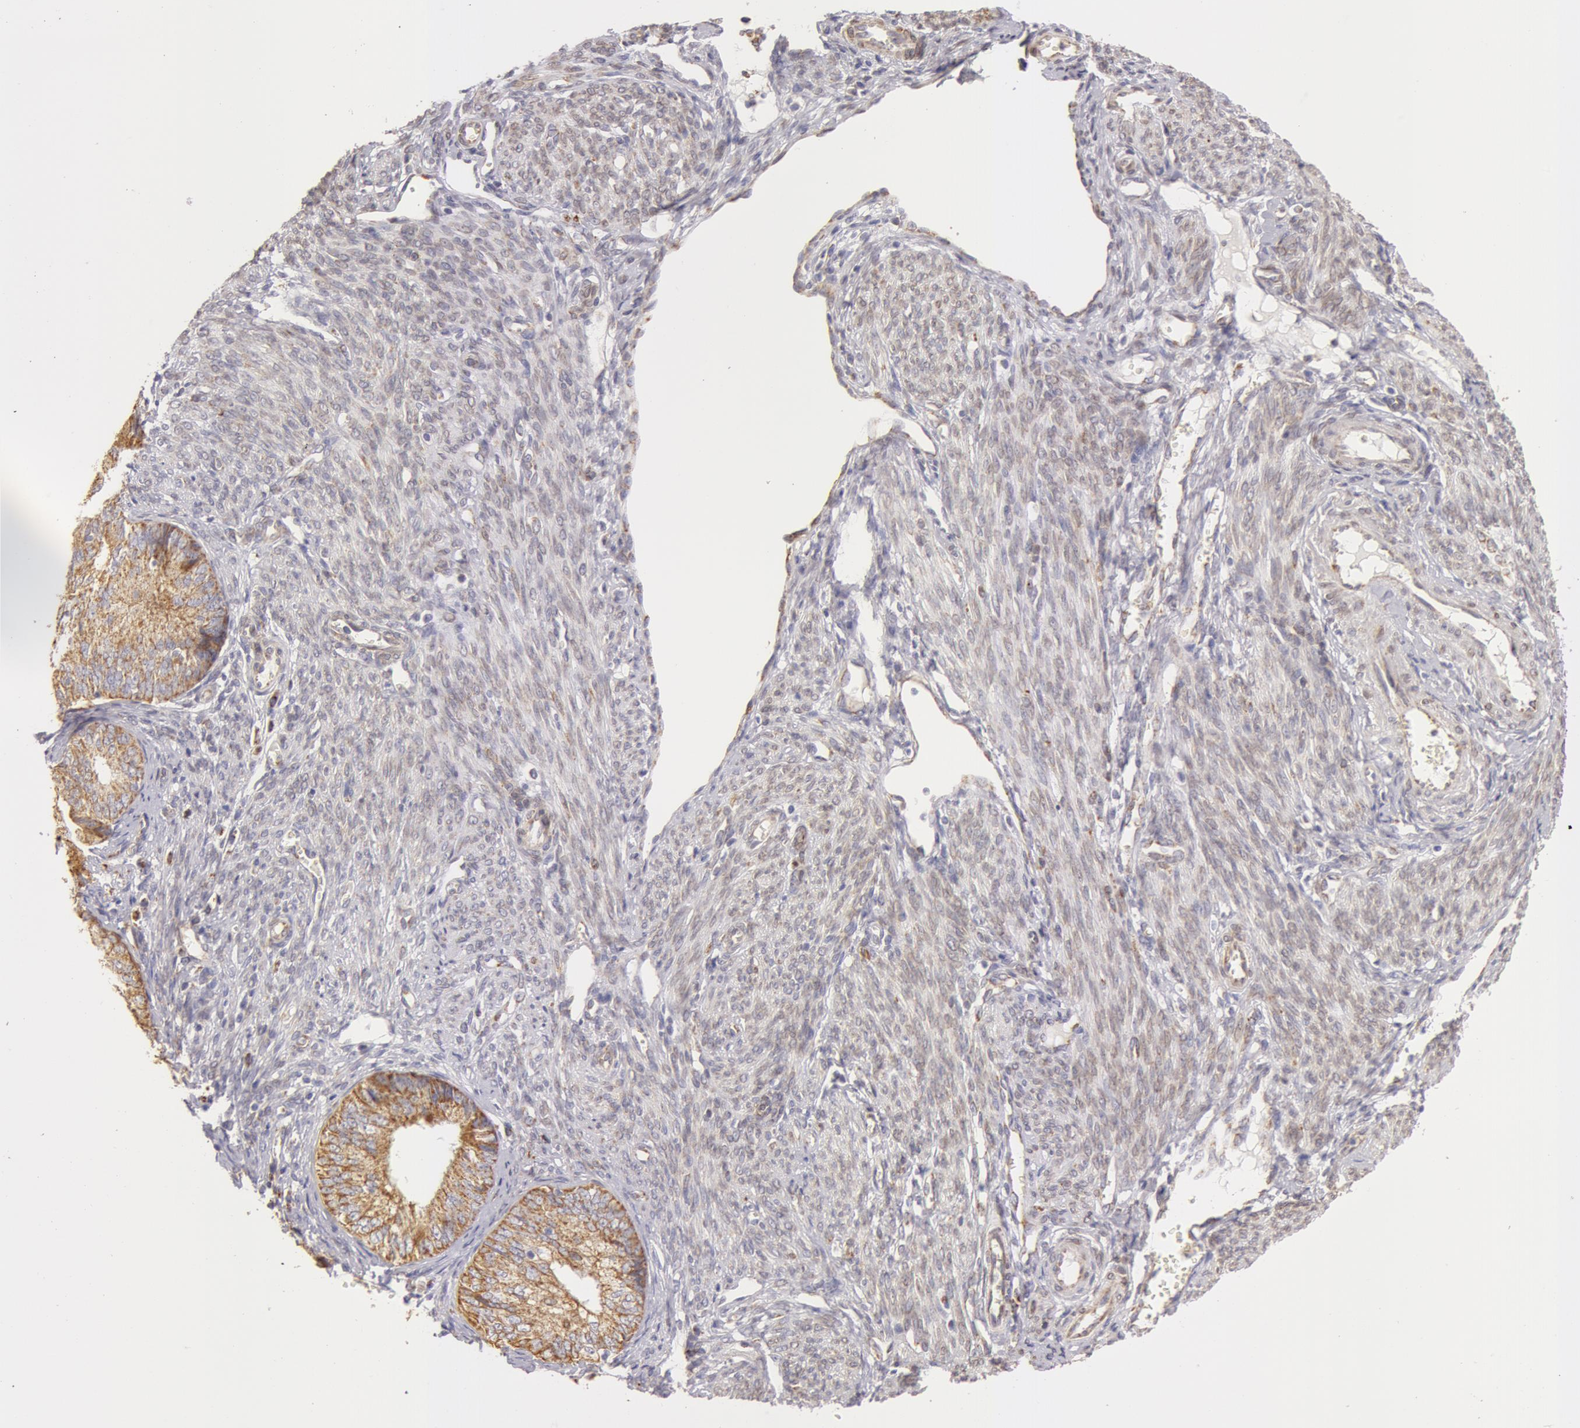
{"staining": {"intensity": "moderate", "quantity": ">75%", "location": "cytoplasmic/membranous"}, "tissue": "endometrial cancer", "cell_type": "Tumor cells", "image_type": "cancer", "snomed": [{"axis": "morphology", "description": "Adenocarcinoma, NOS"}, {"axis": "topography", "description": "Endometrium"}], "caption": "Adenocarcinoma (endometrial) stained with immunohistochemistry (IHC) shows moderate cytoplasmic/membranous staining in about >75% of tumor cells. (DAB (3,3'-diaminobenzidine) IHC with brightfield microscopy, high magnification).", "gene": "KRT18", "patient": {"sex": "female", "age": 66}}